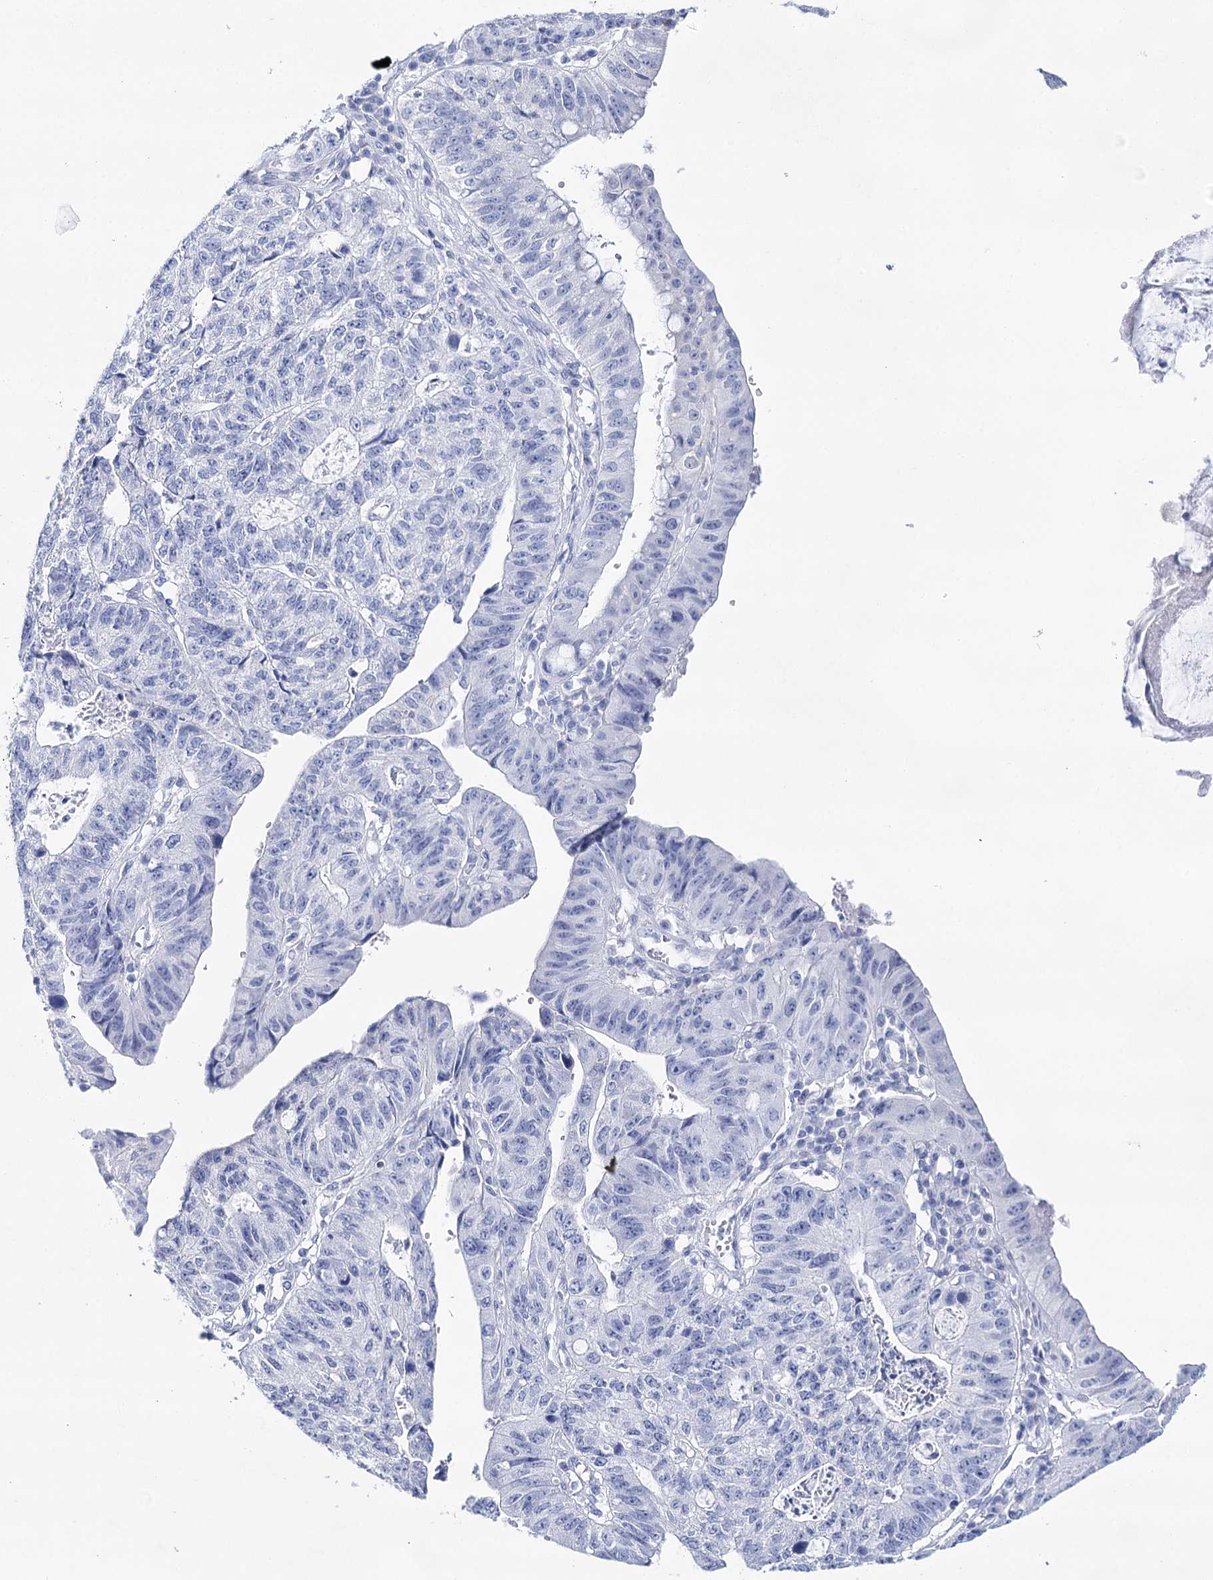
{"staining": {"intensity": "negative", "quantity": "none", "location": "none"}, "tissue": "stomach cancer", "cell_type": "Tumor cells", "image_type": "cancer", "snomed": [{"axis": "morphology", "description": "Adenocarcinoma, NOS"}, {"axis": "topography", "description": "Stomach"}], "caption": "This is an immunohistochemistry image of stomach adenocarcinoma. There is no staining in tumor cells.", "gene": "LALBA", "patient": {"sex": "male", "age": 59}}